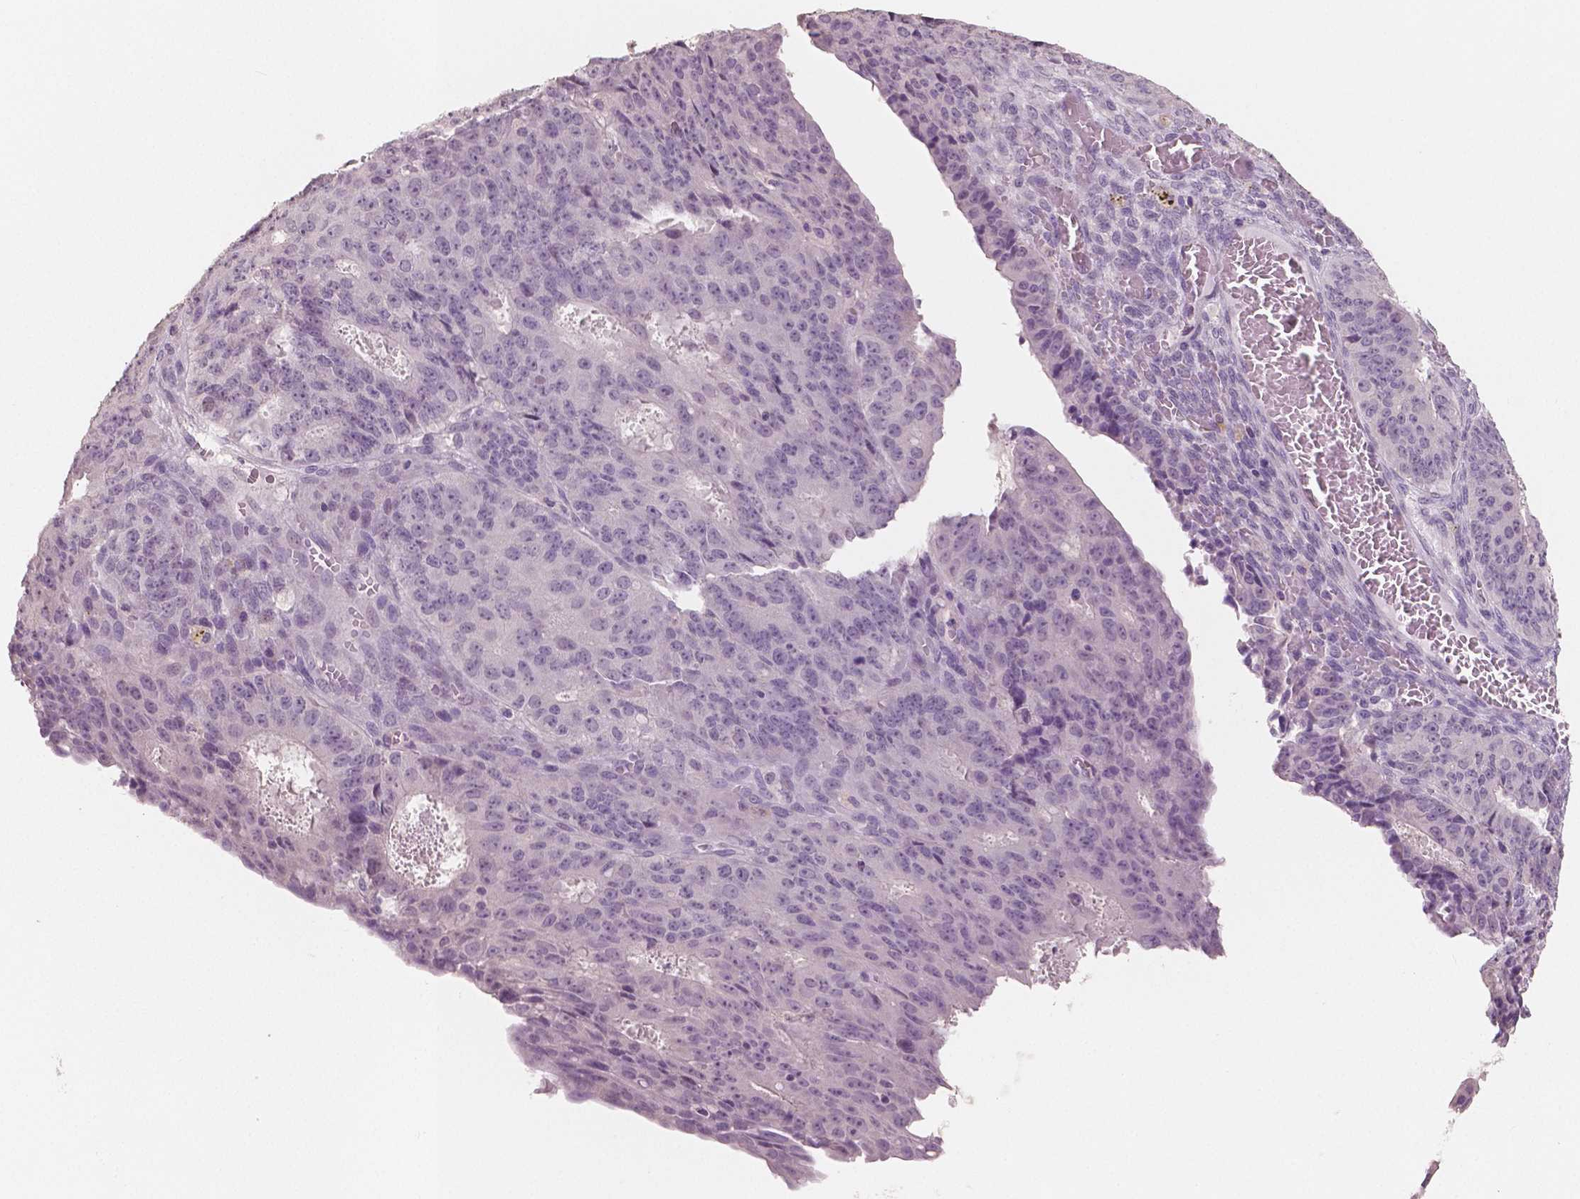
{"staining": {"intensity": "negative", "quantity": "none", "location": "none"}, "tissue": "ovarian cancer", "cell_type": "Tumor cells", "image_type": "cancer", "snomed": [{"axis": "morphology", "description": "Carcinoma, endometroid"}, {"axis": "topography", "description": "Ovary"}], "caption": "An immunohistochemistry micrograph of ovarian cancer is shown. There is no staining in tumor cells of ovarian cancer.", "gene": "KIT", "patient": {"sex": "female", "age": 42}}